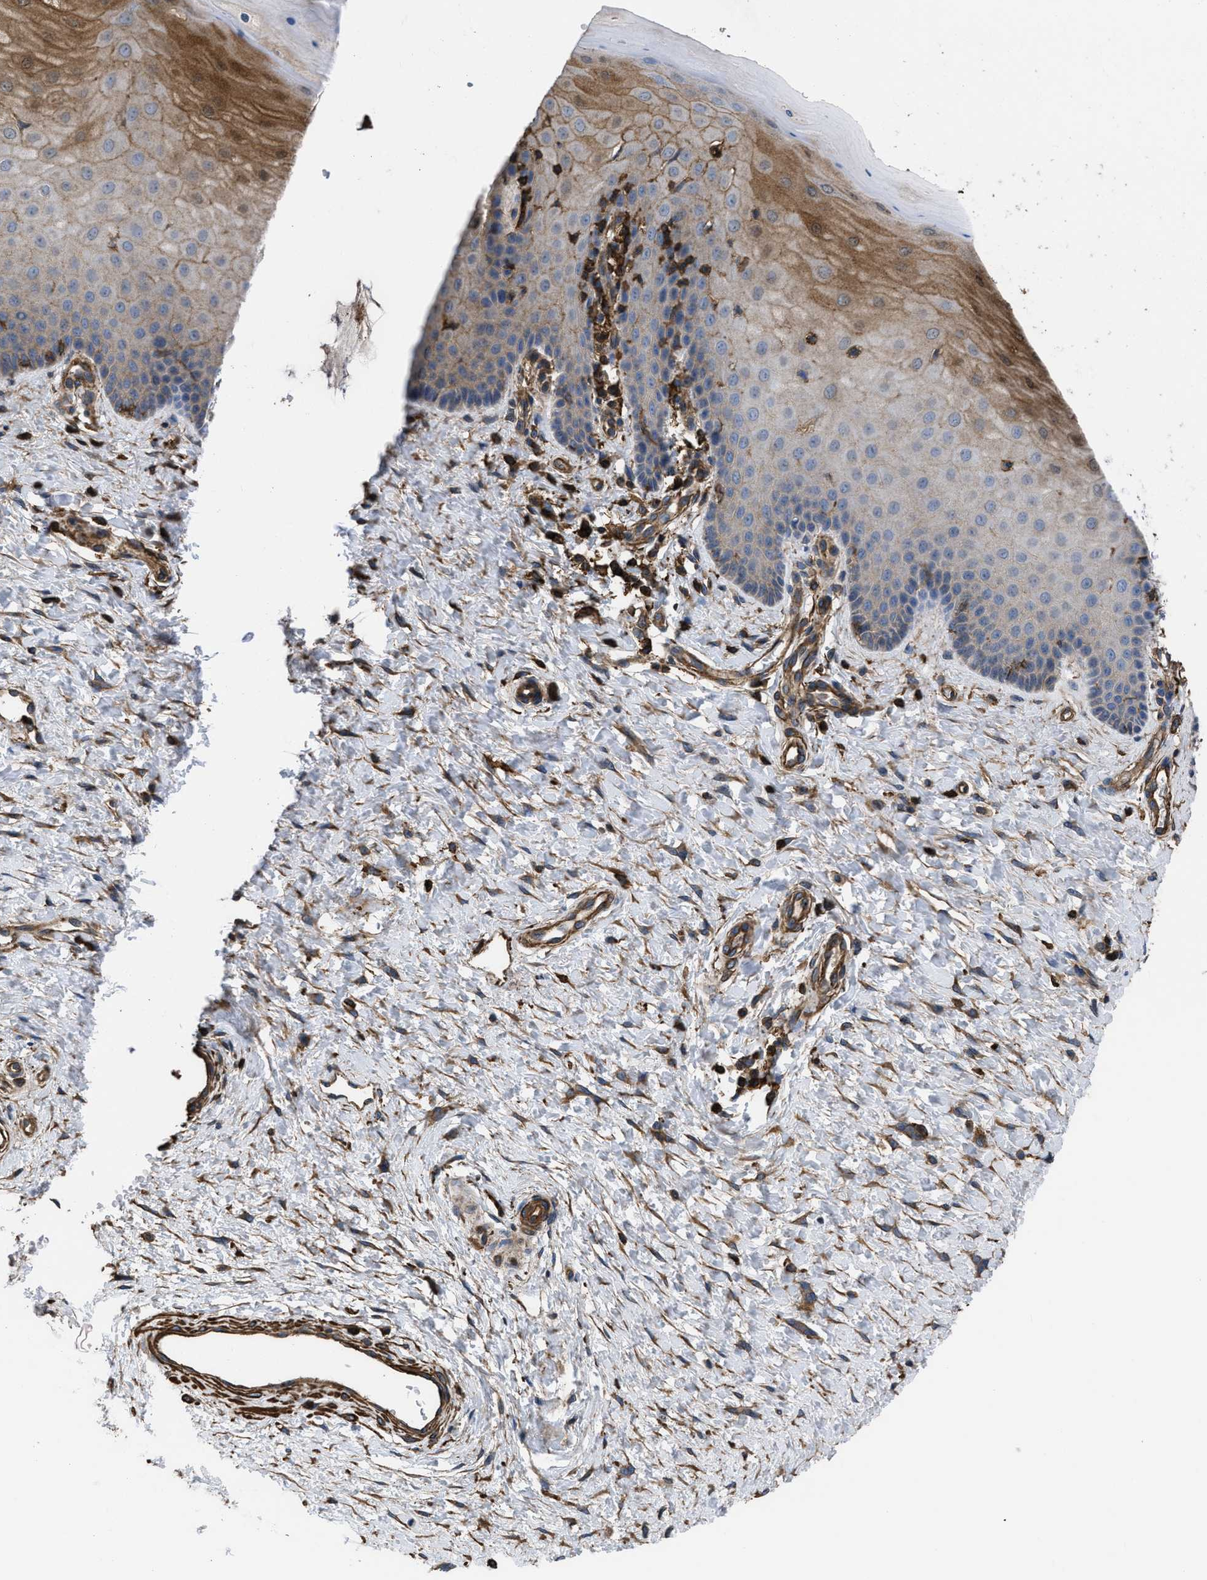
{"staining": {"intensity": "moderate", "quantity": ">75%", "location": "cytoplasmic/membranous"}, "tissue": "cervix", "cell_type": "Glandular cells", "image_type": "normal", "snomed": [{"axis": "morphology", "description": "Normal tissue, NOS"}, {"axis": "topography", "description": "Cervix"}], "caption": "A brown stain highlights moderate cytoplasmic/membranous positivity of a protein in glandular cells of unremarkable human cervix.", "gene": "SCUBE2", "patient": {"sex": "female", "age": 55}}